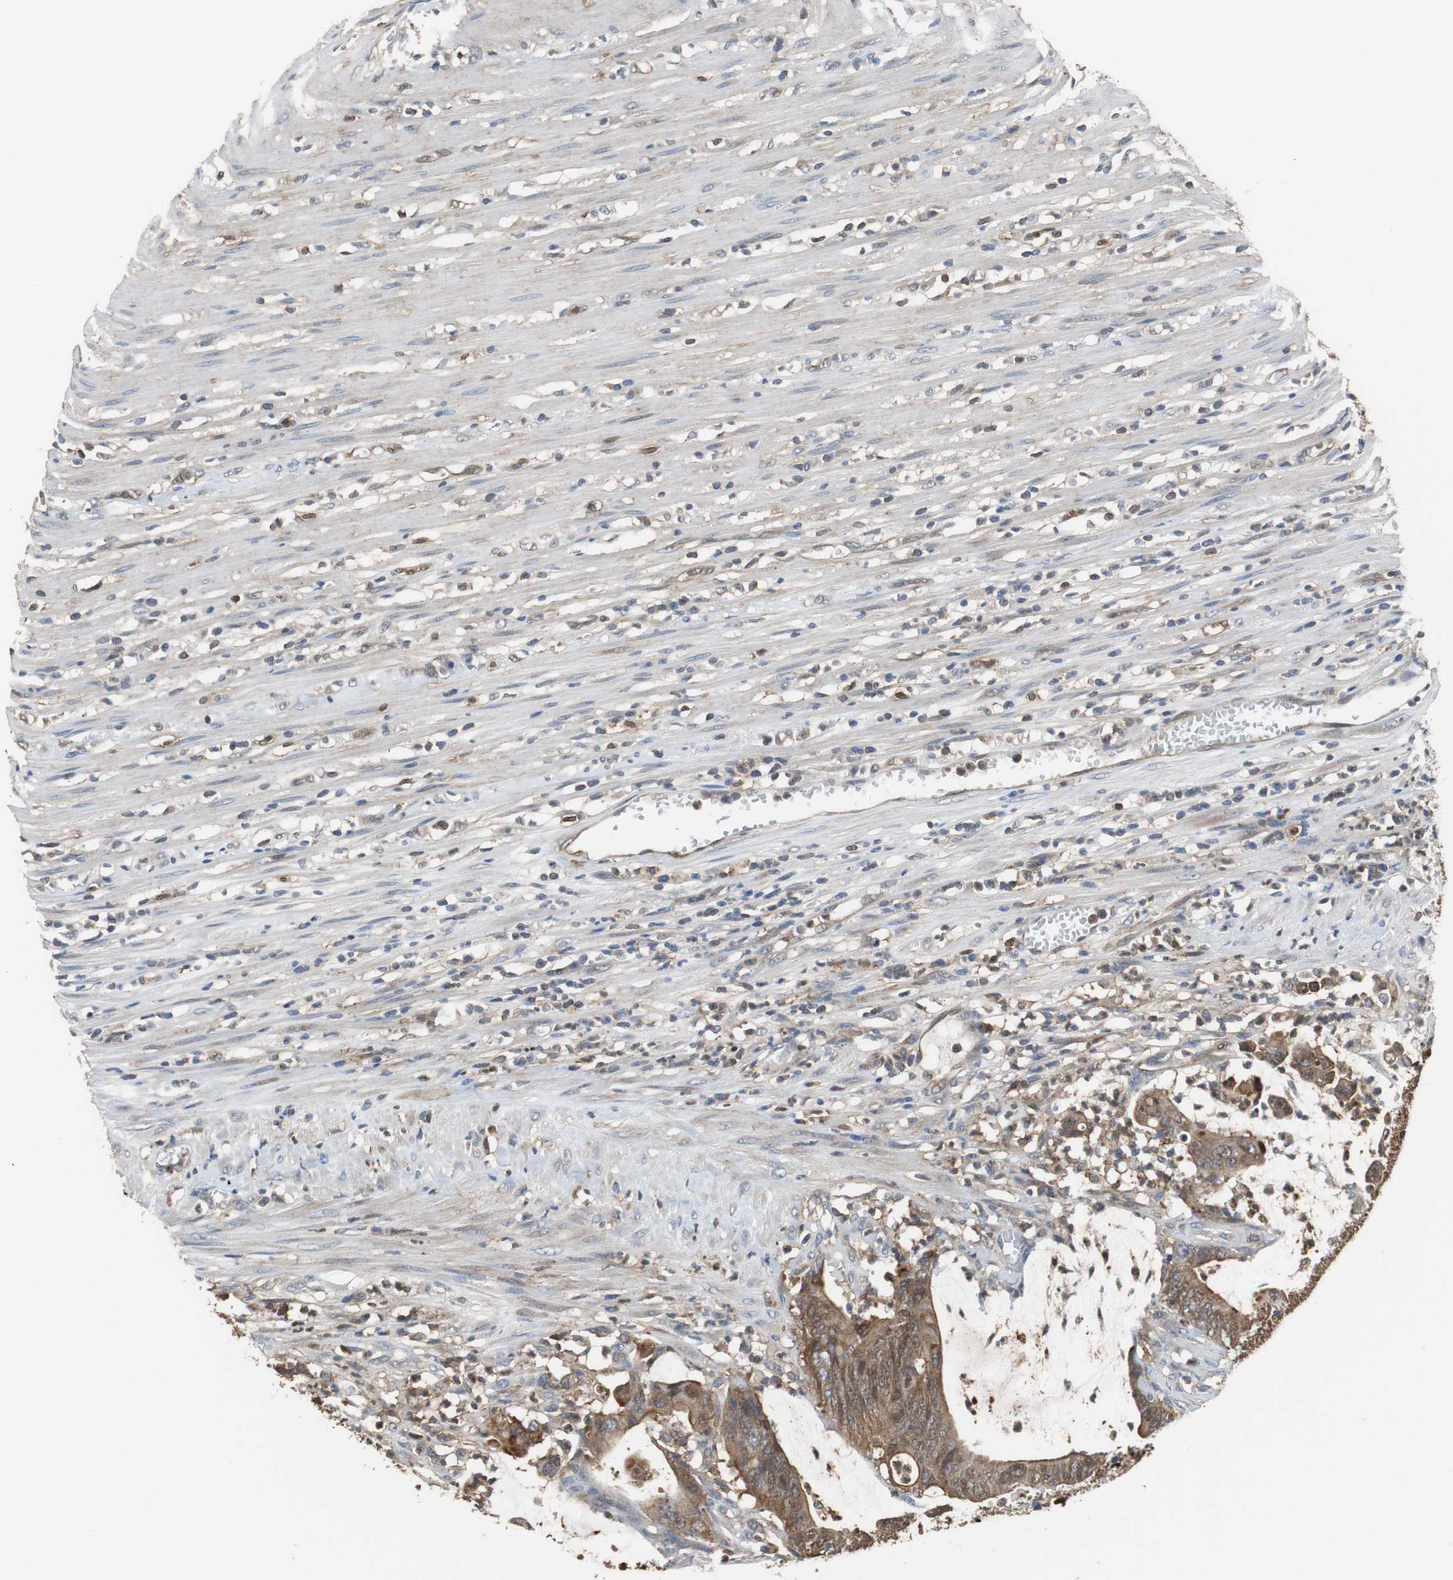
{"staining": {"intensity": "moderate", "quantity": "25%-75%", "location": "cytoplasmic/membranous"}, "tissue": "colorectal cancer", "cell_type": "Tumor cells", "image_type": "cancer", "snomed": [{"axis": "morphology", "description": "Adenocarcinoma, NOS"}, {"axis": "topography", "description": "Rectum"}], "caption": "Colorectal cancer (adenocarcinoma) stained with a protein marker demonstrates moderate staining in tumor cells.", "gene": "ANXA4", "patient": {"sex": "female", "age": 66}}